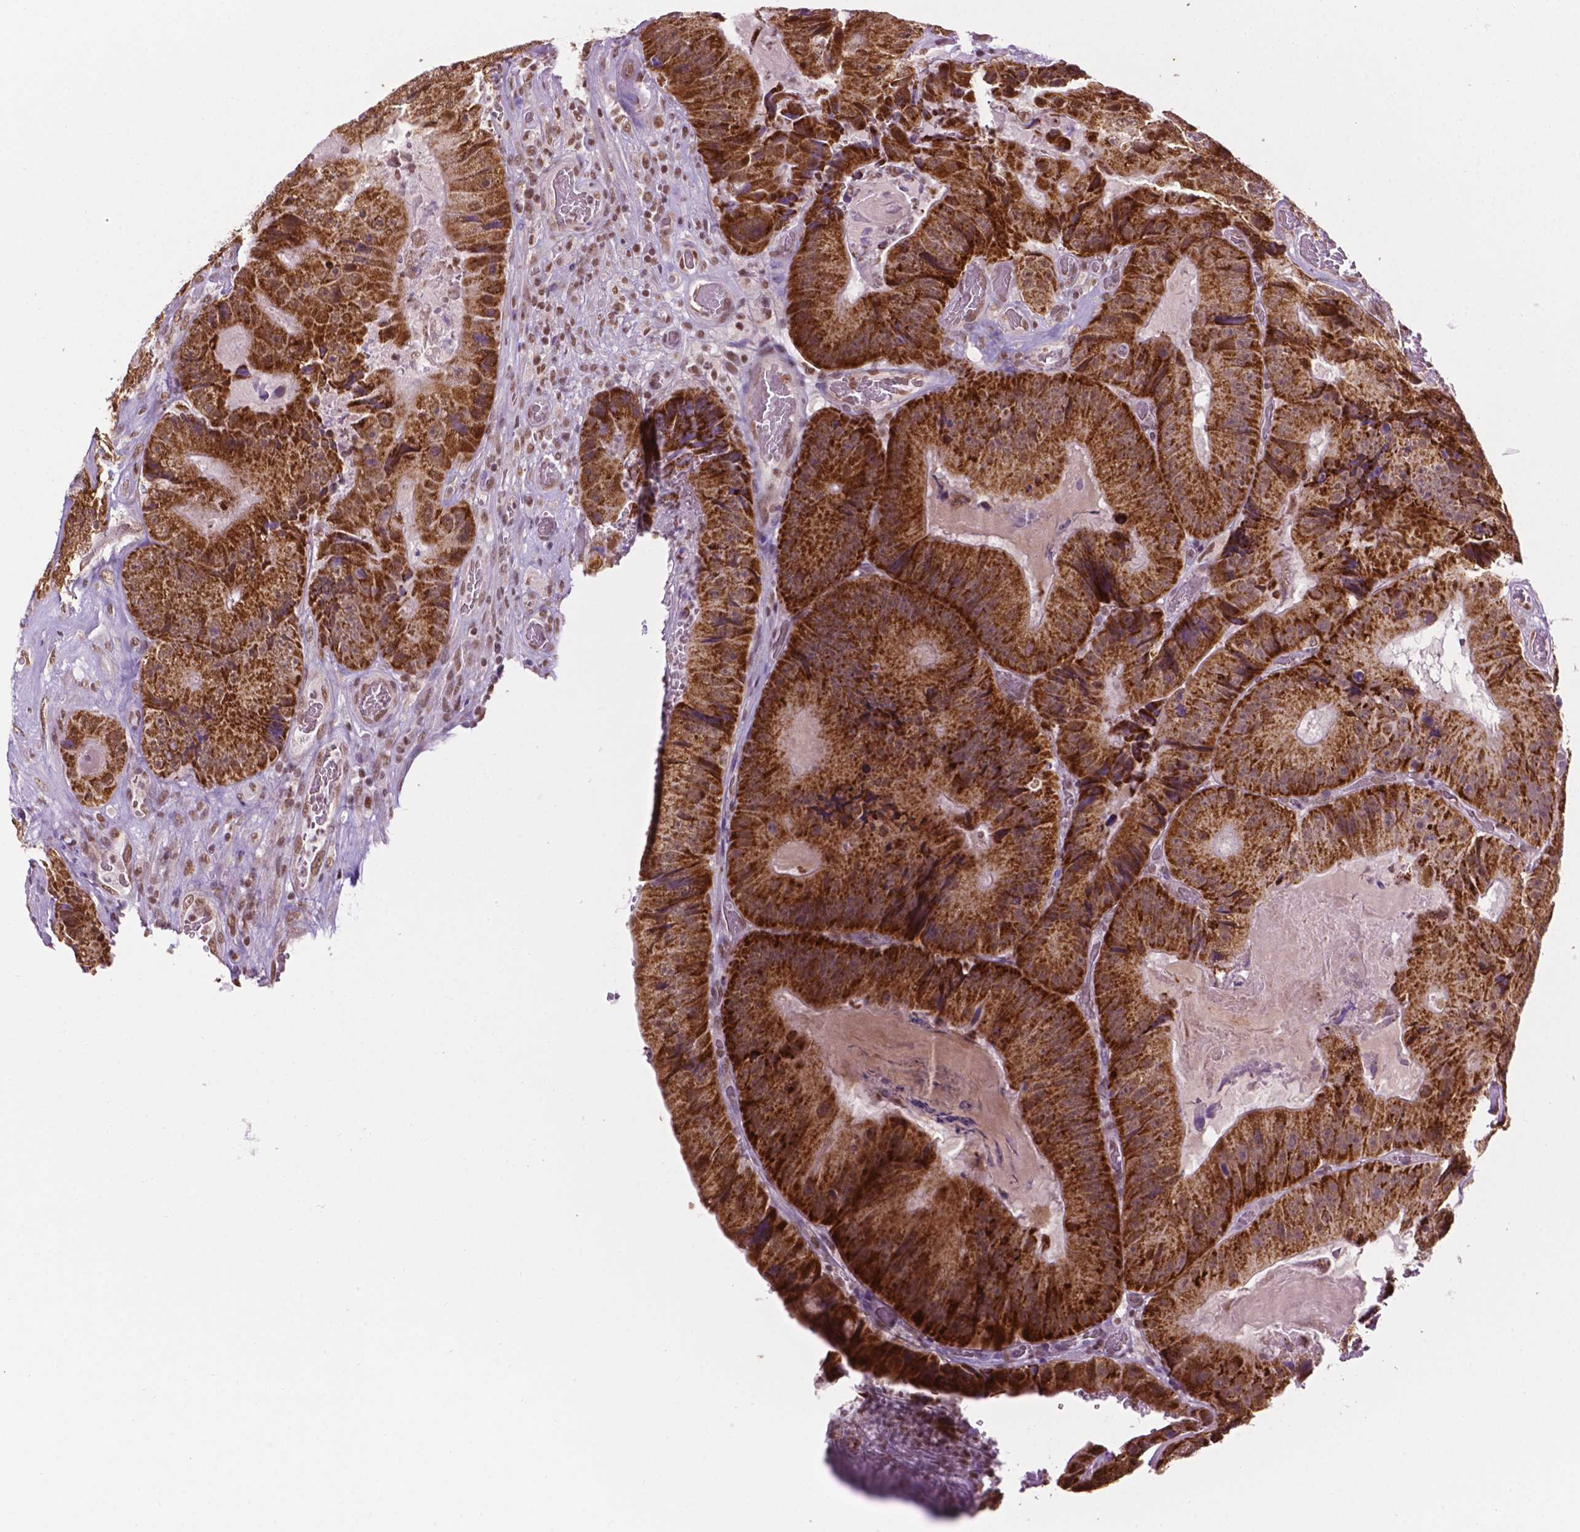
{"staining": {"intensity": "strong", "quantity": ">75%", "location": "cytoplasmic/membranous"}, "tissue": "colorectal cancer", "cell_type": "Tumor cells", "image_type": "cancer", "snomed": [{"axis": "morphology", "description": "Adenocarcinoma, NOS"}, {"axis": "topography", "description": "Colon"}], "caption": "The histopathology image exhibits staining of adenocarcinoma (colorectal), revealing strong cytoplasmic/membranous protein positivity (brown color) within tumor cells. (DAB IHC, brown staining for protein, blue staining for nuclei).", "gene": "COL23A1", "patient": {"sex": "female", "age": 86}}